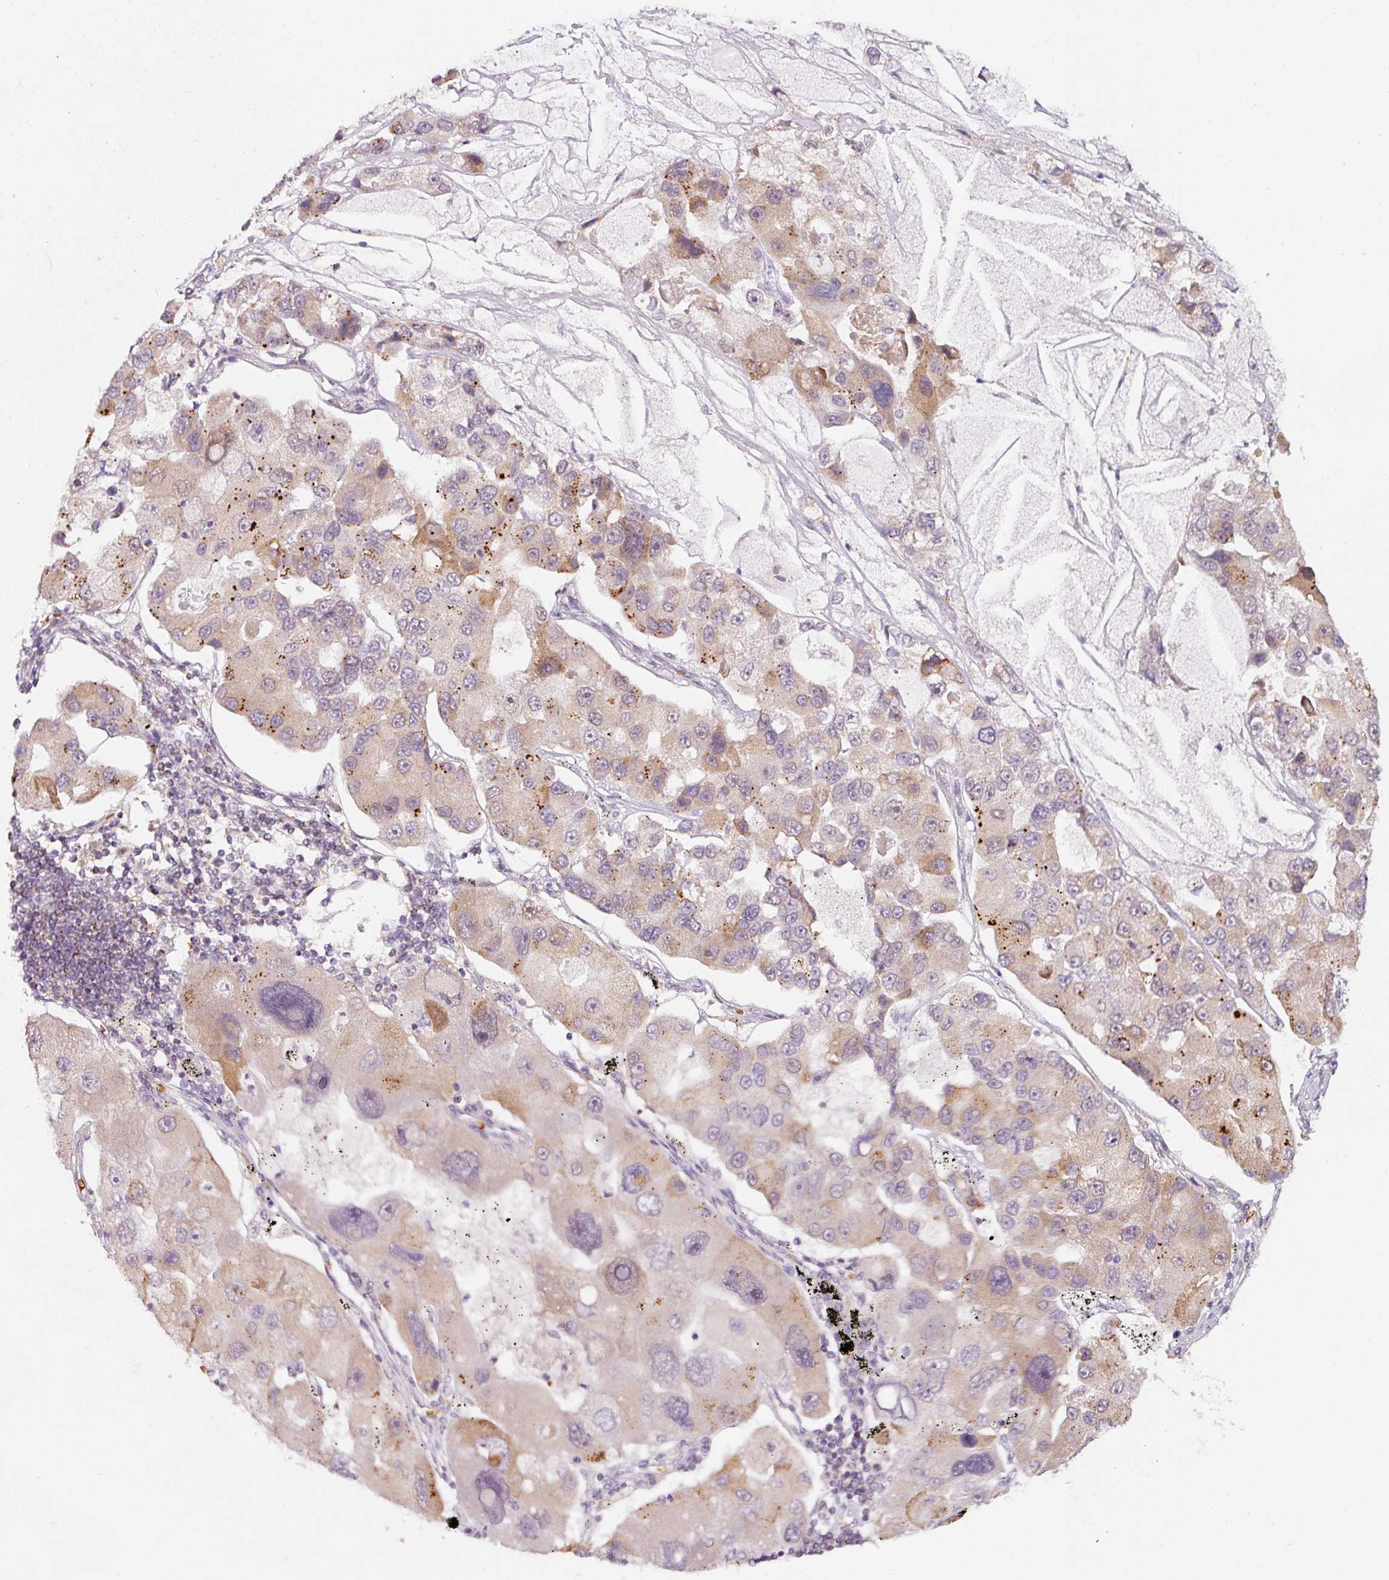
{"staining": {"intensity": "moderate", "quantity": "25%-75%", "location": "cytoplasmic/membranous"}, "tissue": "lung cancer", "cell_type": "Tumor cells", "image_type": "cancer", "snomed": [{"axis": "morphology", "description": "Adenocarcinoma, NOS"}, {"axis": "topography", "description": "Lung"}], "caption": "This is a histology image of immunohistochemistry staining of lung adenocarcinoma, which shows moderate expression in the cytoplasmic/membranous of tumor cells.", "gene": "ZNF460", "patient": {"sex": "female", "age": 54}}